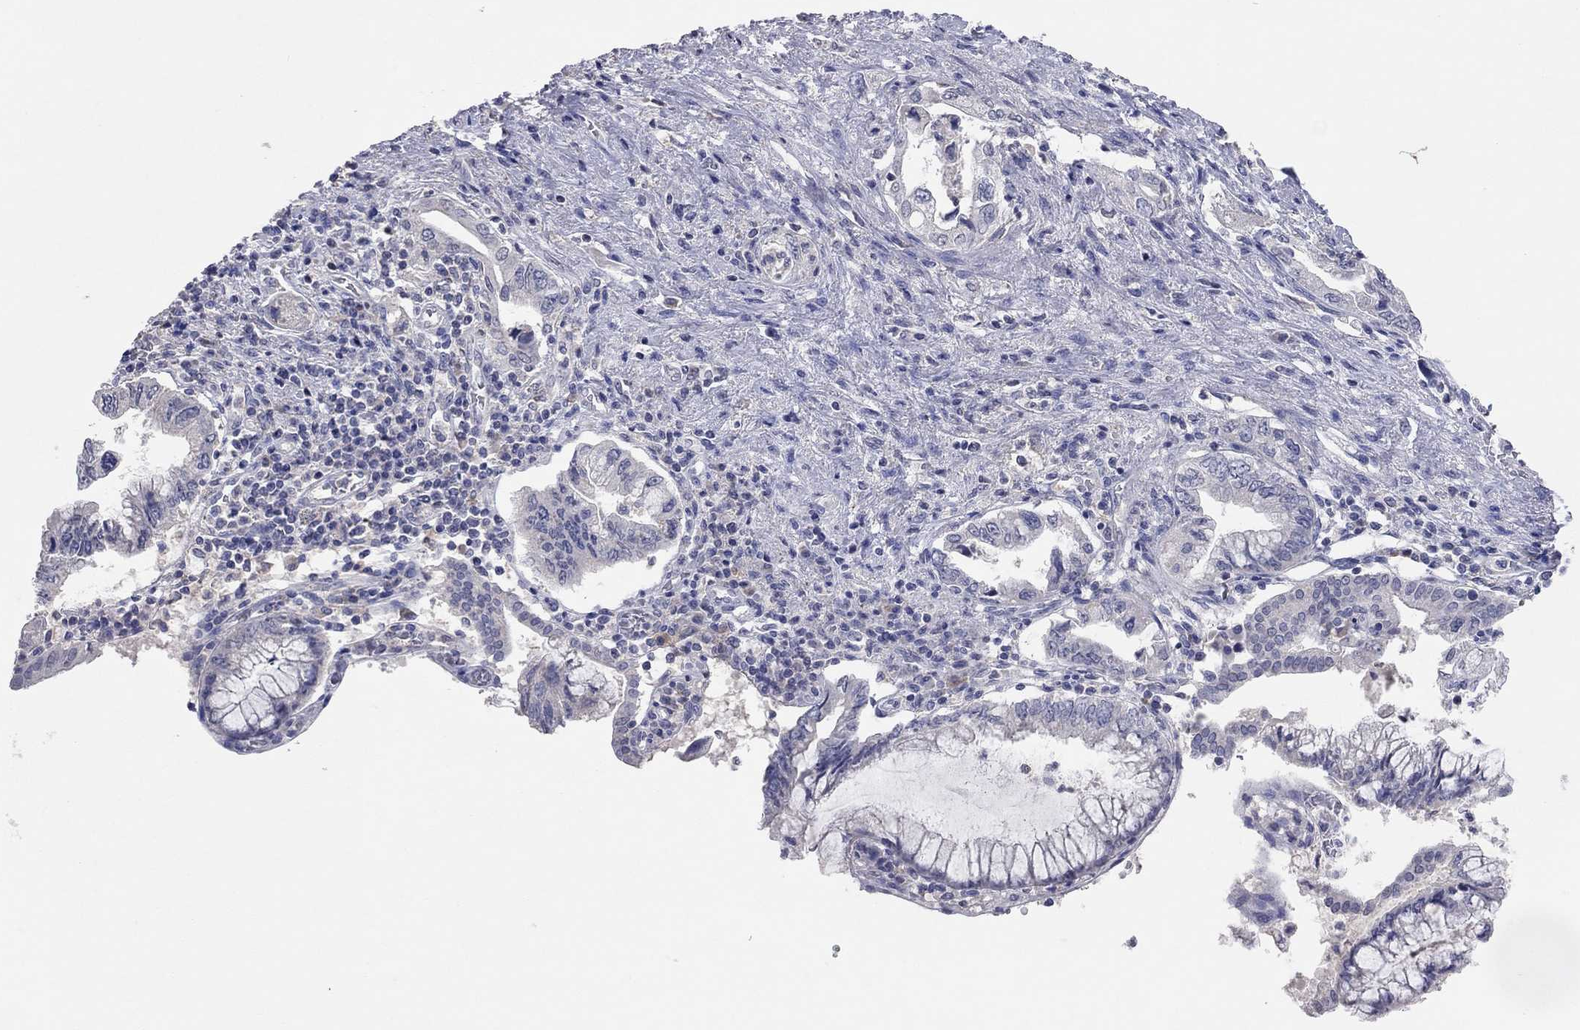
{"staining": {"intensity": "negative", "quantity": "none", "location": "none"}, "tissue": "pancreatic cancer", "cell_type": "Tumor cells", "image_type": "cancer", "snomed": [{"axis": "morphology", "description": "Adenocarcinoma, NOS"}, {"axis": "topography", "description": "Pancreas"}], "caption": "IHC histopathology image of human pancreatic cancer (adenocarcinoma) stained for a protein (brown), which shows no expression in tumor cells.", "gene": "MMP13", "patient": {"sex": "female", "age": 73}}